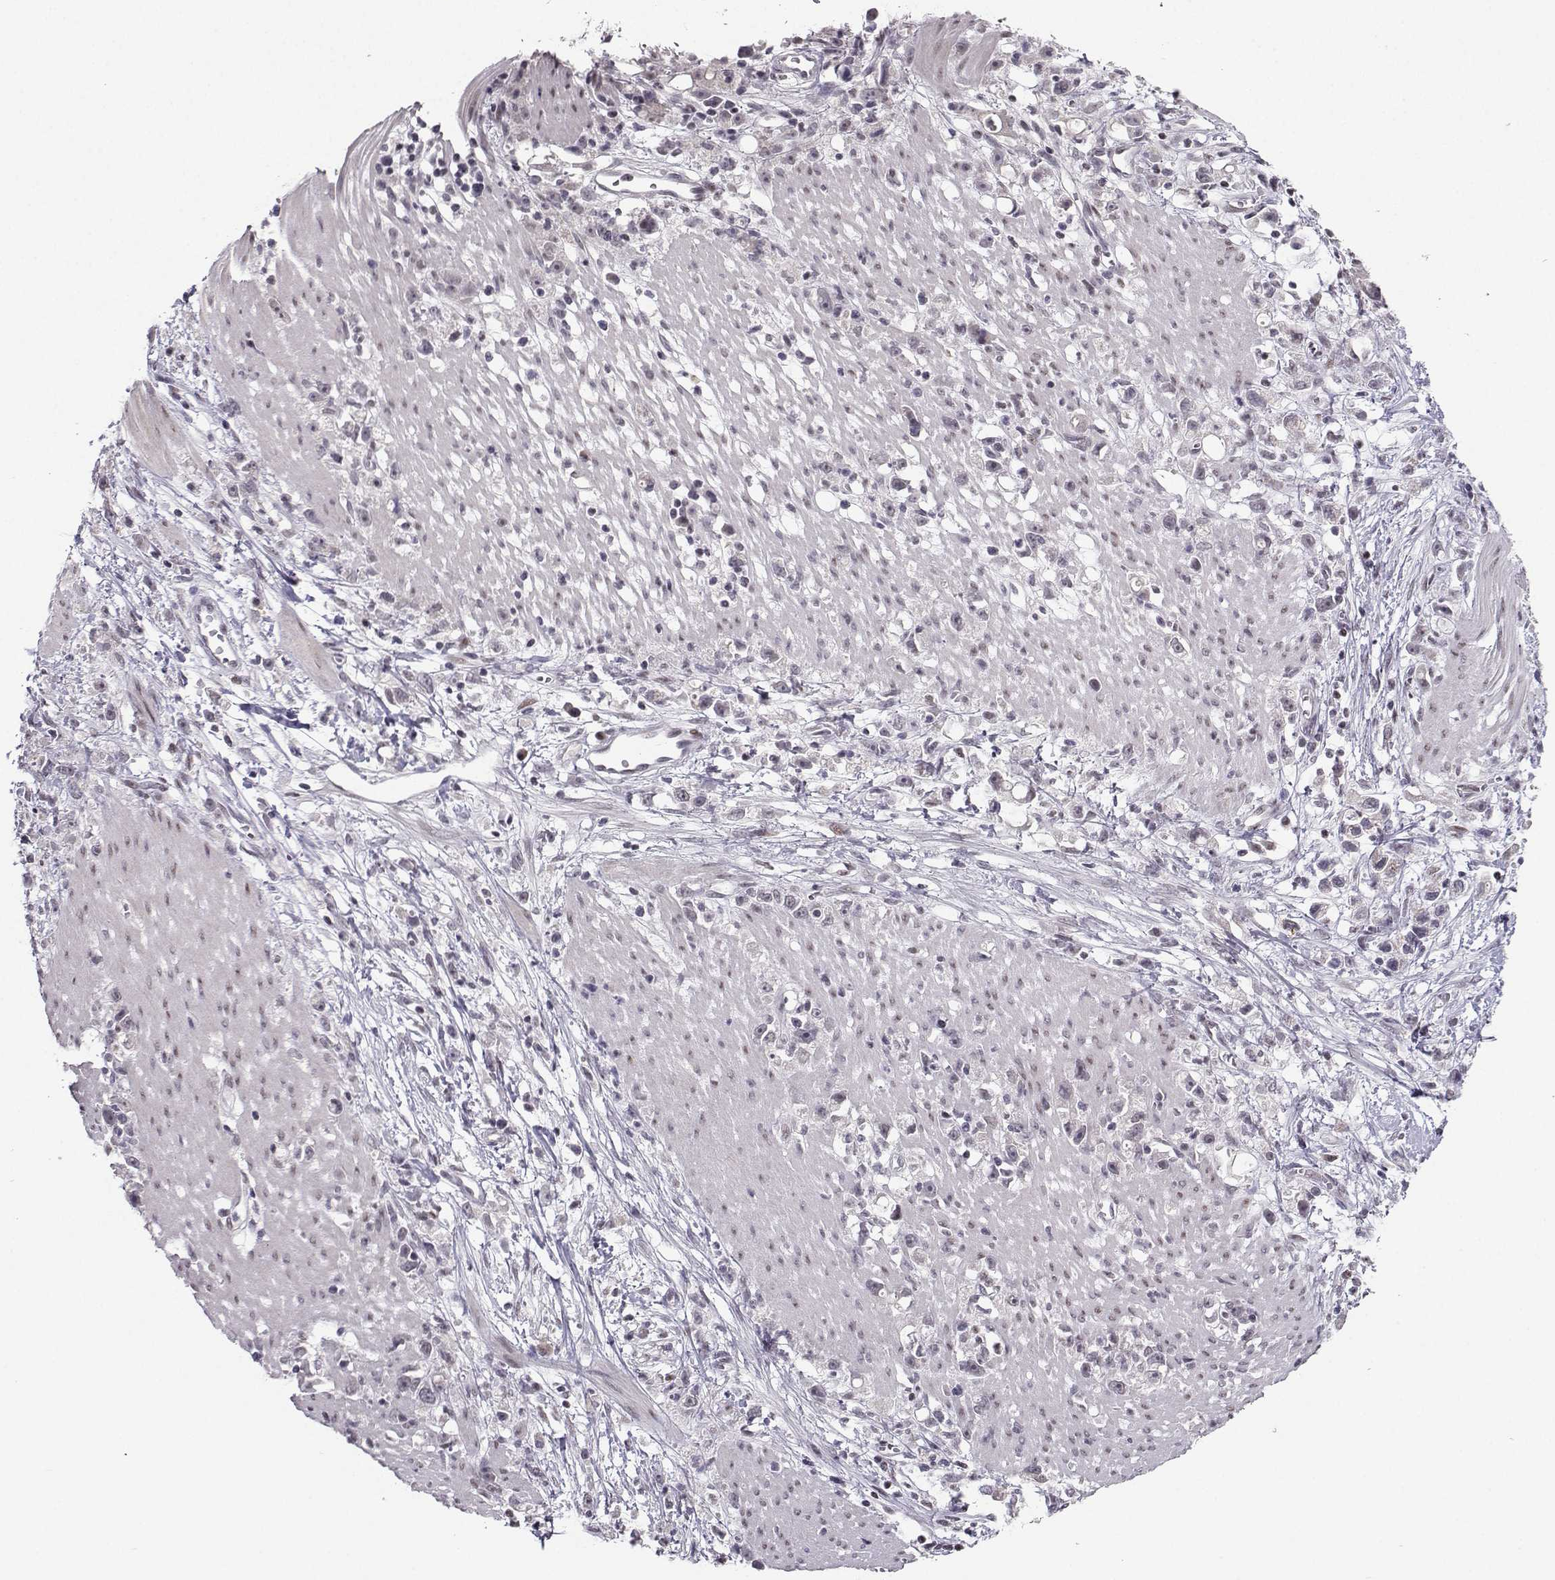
{"staining": {"intensity": "negative", "quantity": "none", "location": "none"}, "tissue": "stomach cancer", "cell_type": "Tumor cells", "image_type": "cancer", "snomed": [{"axis": "morphology", "description": "Adenocarcinoma, NOS"}, {"axis": "topography", "description": "Stomach"}], "caption": "This micrograph is of stomach cancer stained with immunohistochemistry (IHC) to label a protein in brown with the nuclei are counter-stained blue. There is no expression in tumor cells.", "gene": "LIN28A", "patient": {"sex": "female", "age": 59}}